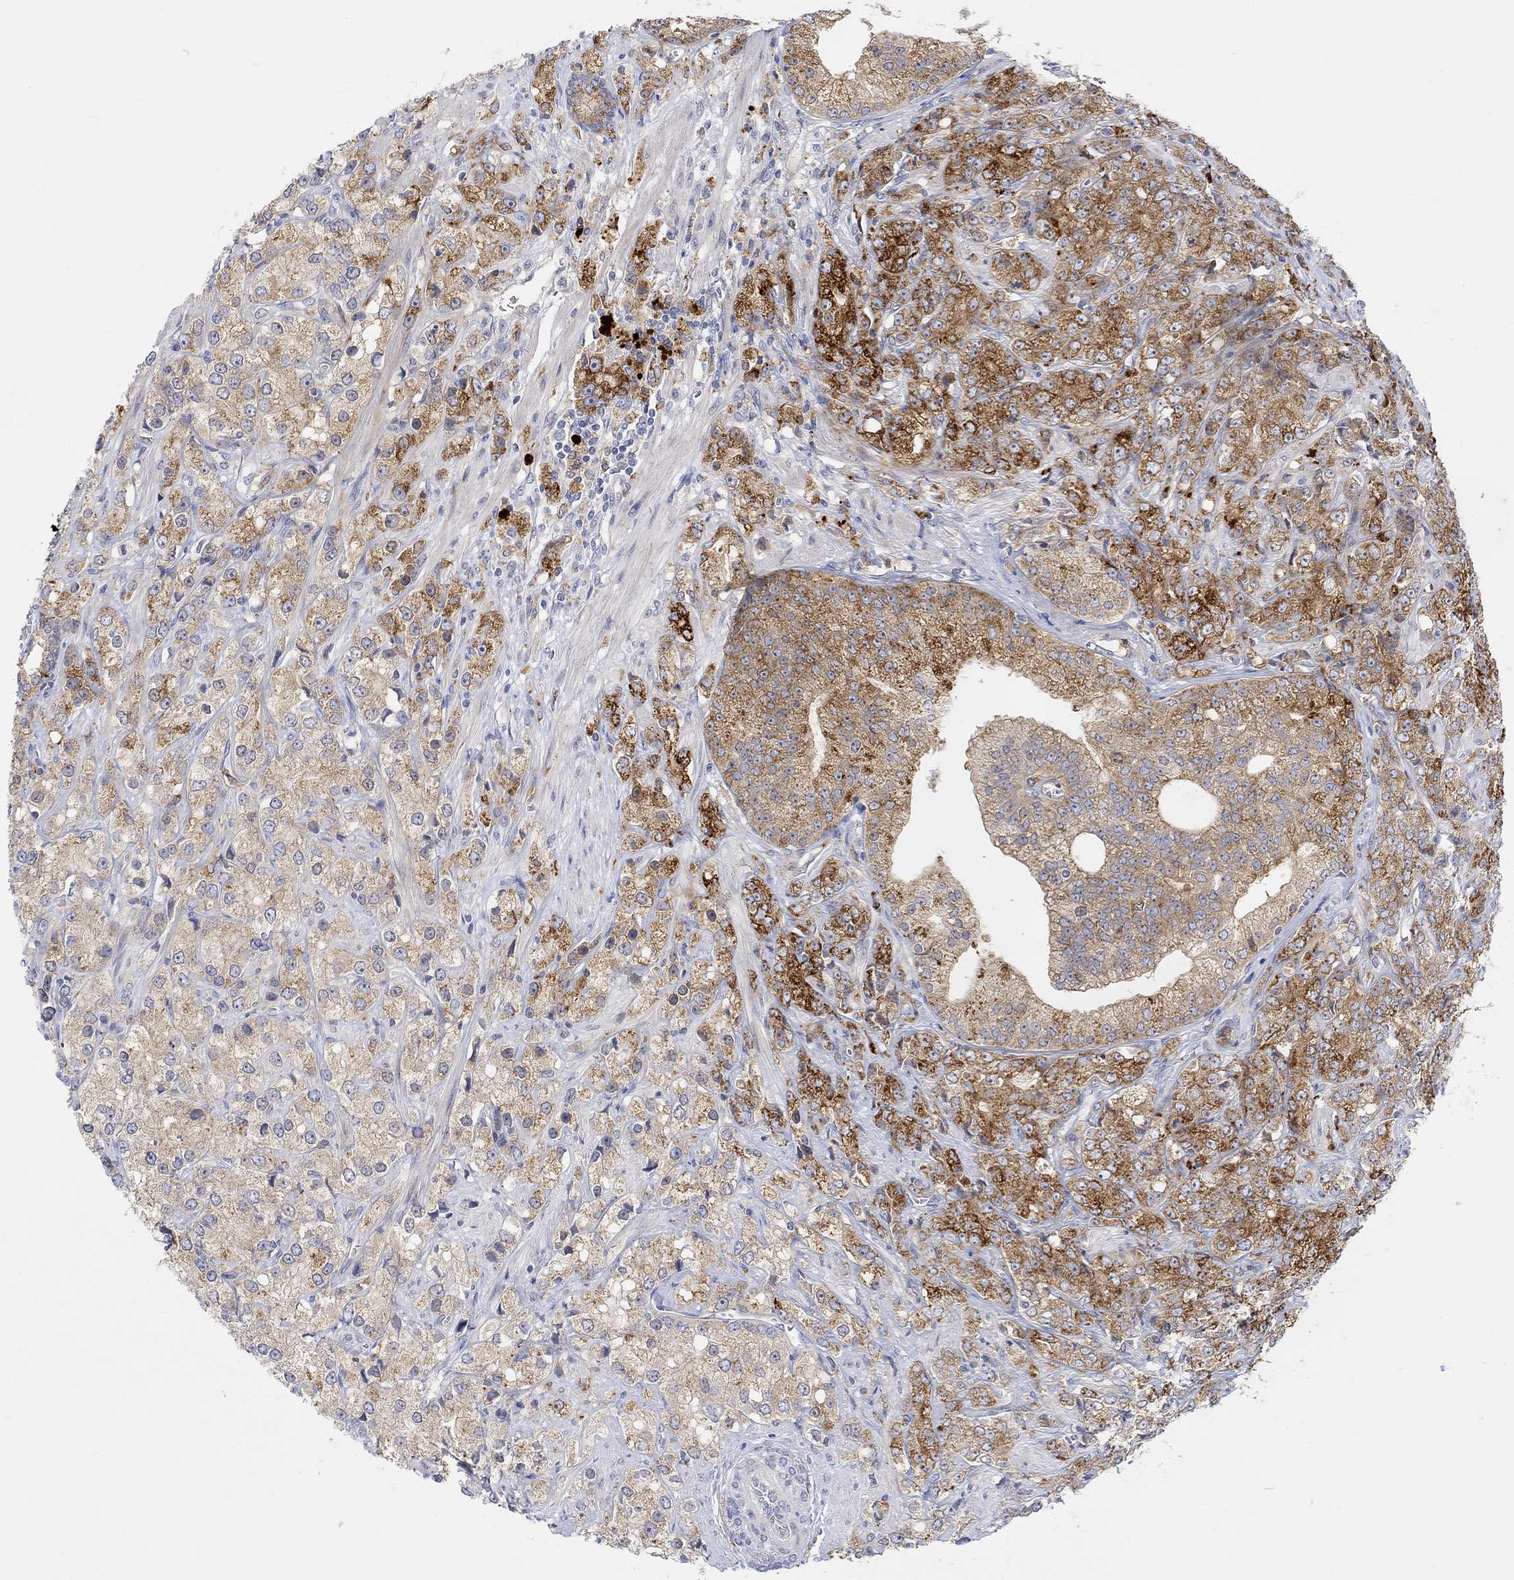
{"staining": {"intensity": "strong", "quantity": "25%-75%", "location": "cytoplasmic/membranous"}, "tissue": "prostate cancer", "cell_type": "Tumor cells", "image_type": "cancer", "snomed": [{"axis": "morphology", "description": "Adenocarcinoma, NOS"}, {"axis": "topography", "description": "Prostate and seminal vesicle, NOS"}, {"axis": "topography", "description": "Prostate"}], "caption": "This is an image of immunohistochemistry staining of adenocarcinoma (prostate), which shows strong staining in the cytoplasmic/membranous of tumor cells.", "gene": "ACSL1", "patient": {"sex": "male", "age": 68}}